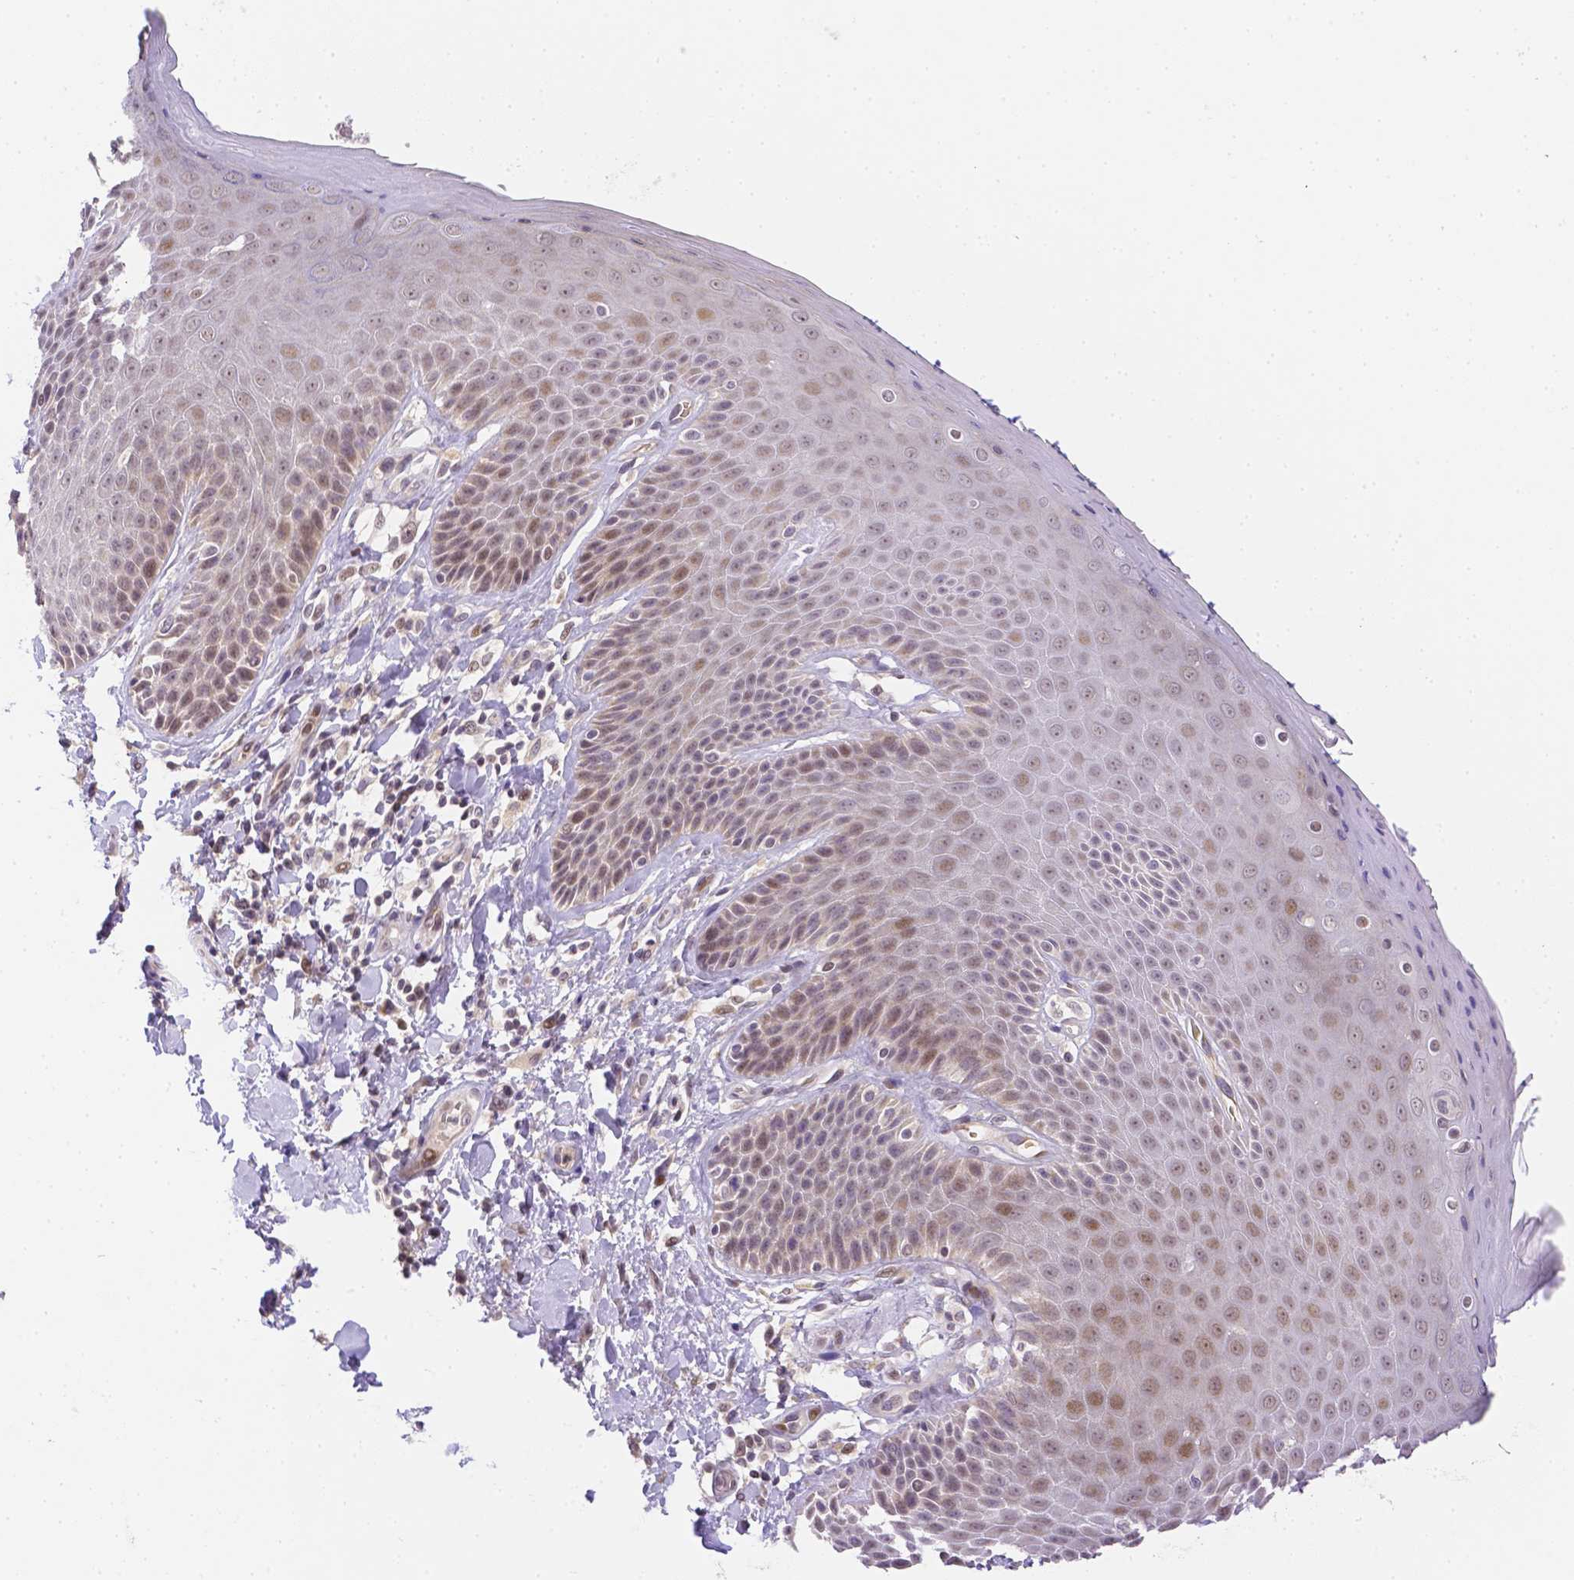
{"staining": {"intensity": "weak", "quantity": "<25%", "location": "cytoplasmic/membranous,nuclear"}, "tissue": "skin", "cell_type": "Epidermal cells", "image_type": "normal", "snomed": [{"axis": "morphology", "description": "Normal tissue, NOS"}, {"axis": "topography", "description": "Anal"}, {"axis": "topography", "description": "Peripheral nerve tissue"}], "caption": "IHC micrograph of benign skin stained for a protein (brown), which demonstrates no expression in epidermal cells. (DAB (3,3'-diaminobenzidine) IHC, high magnification).", "gene": "ZNF280B", "patient": {"sex": "male", "age": 51}}